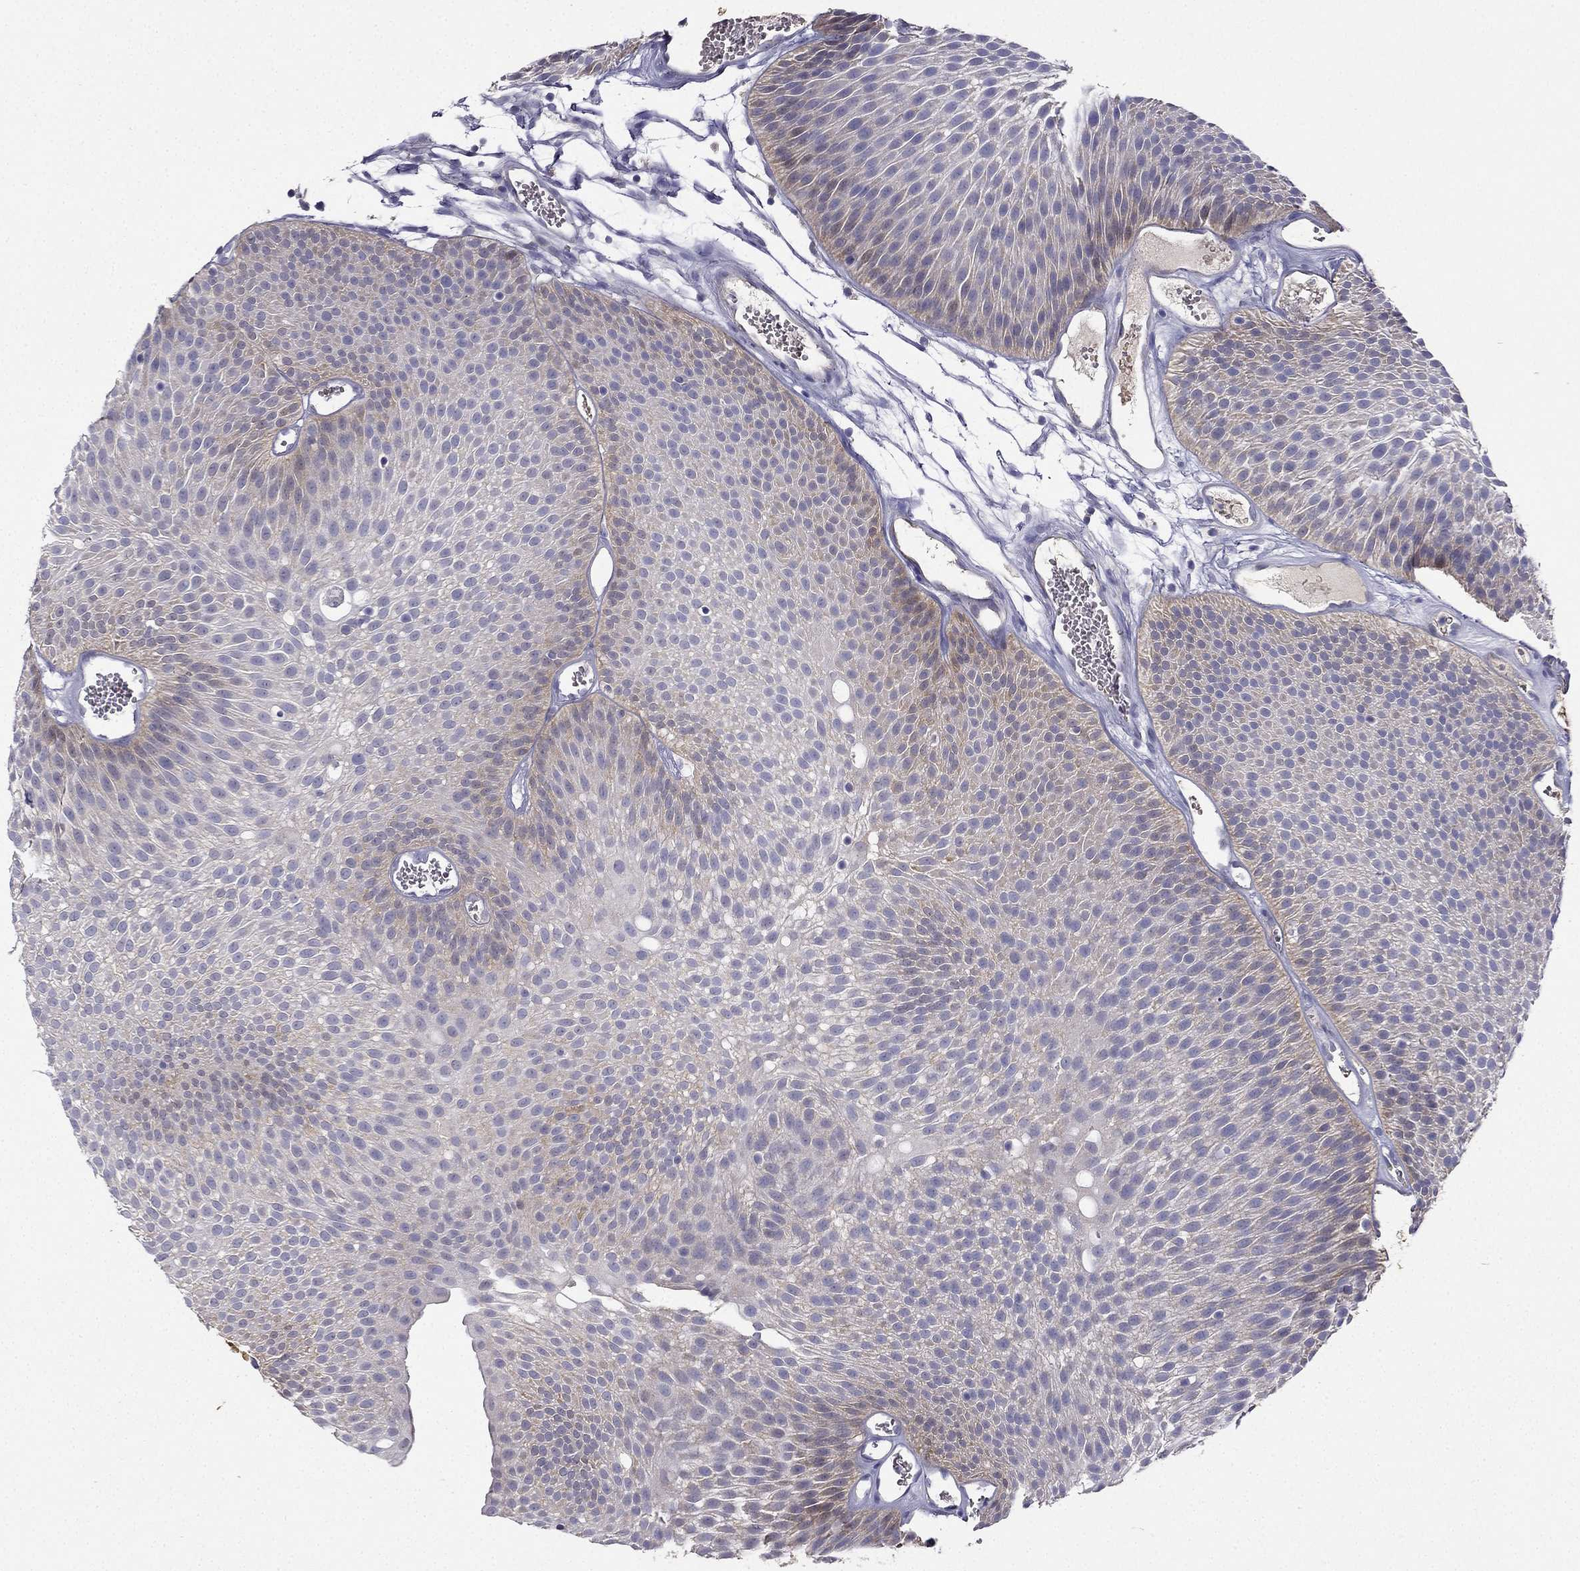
{"staining": {"intensity": "weak", "quantity": "<25%", "location": "cytoplasmic/membranous"}, "tissue": "urothelial cancer", "cell_type": "Tumor cells", "image_type": "cancer", "snomed": [{"axis": "morphology", "description": "Urothelial carcinoma, Low grade"}, {"axis": "topography", "description": "Urinary bladder"}], "caption": "This histopathology image is of urothelial cancer stained with immunohistochemistry (IHC) to label a protein in brown with the nuclei are counter-stained blue. There is no staining in tumor cells. The staining was performed using DAB to visualize the protein expression in brown, while the nuclei were stained in blue with hematoxylin (Magnification: 20x).", "gene": "RSPH14", "patient": {"sex": "male", "age": 52}}